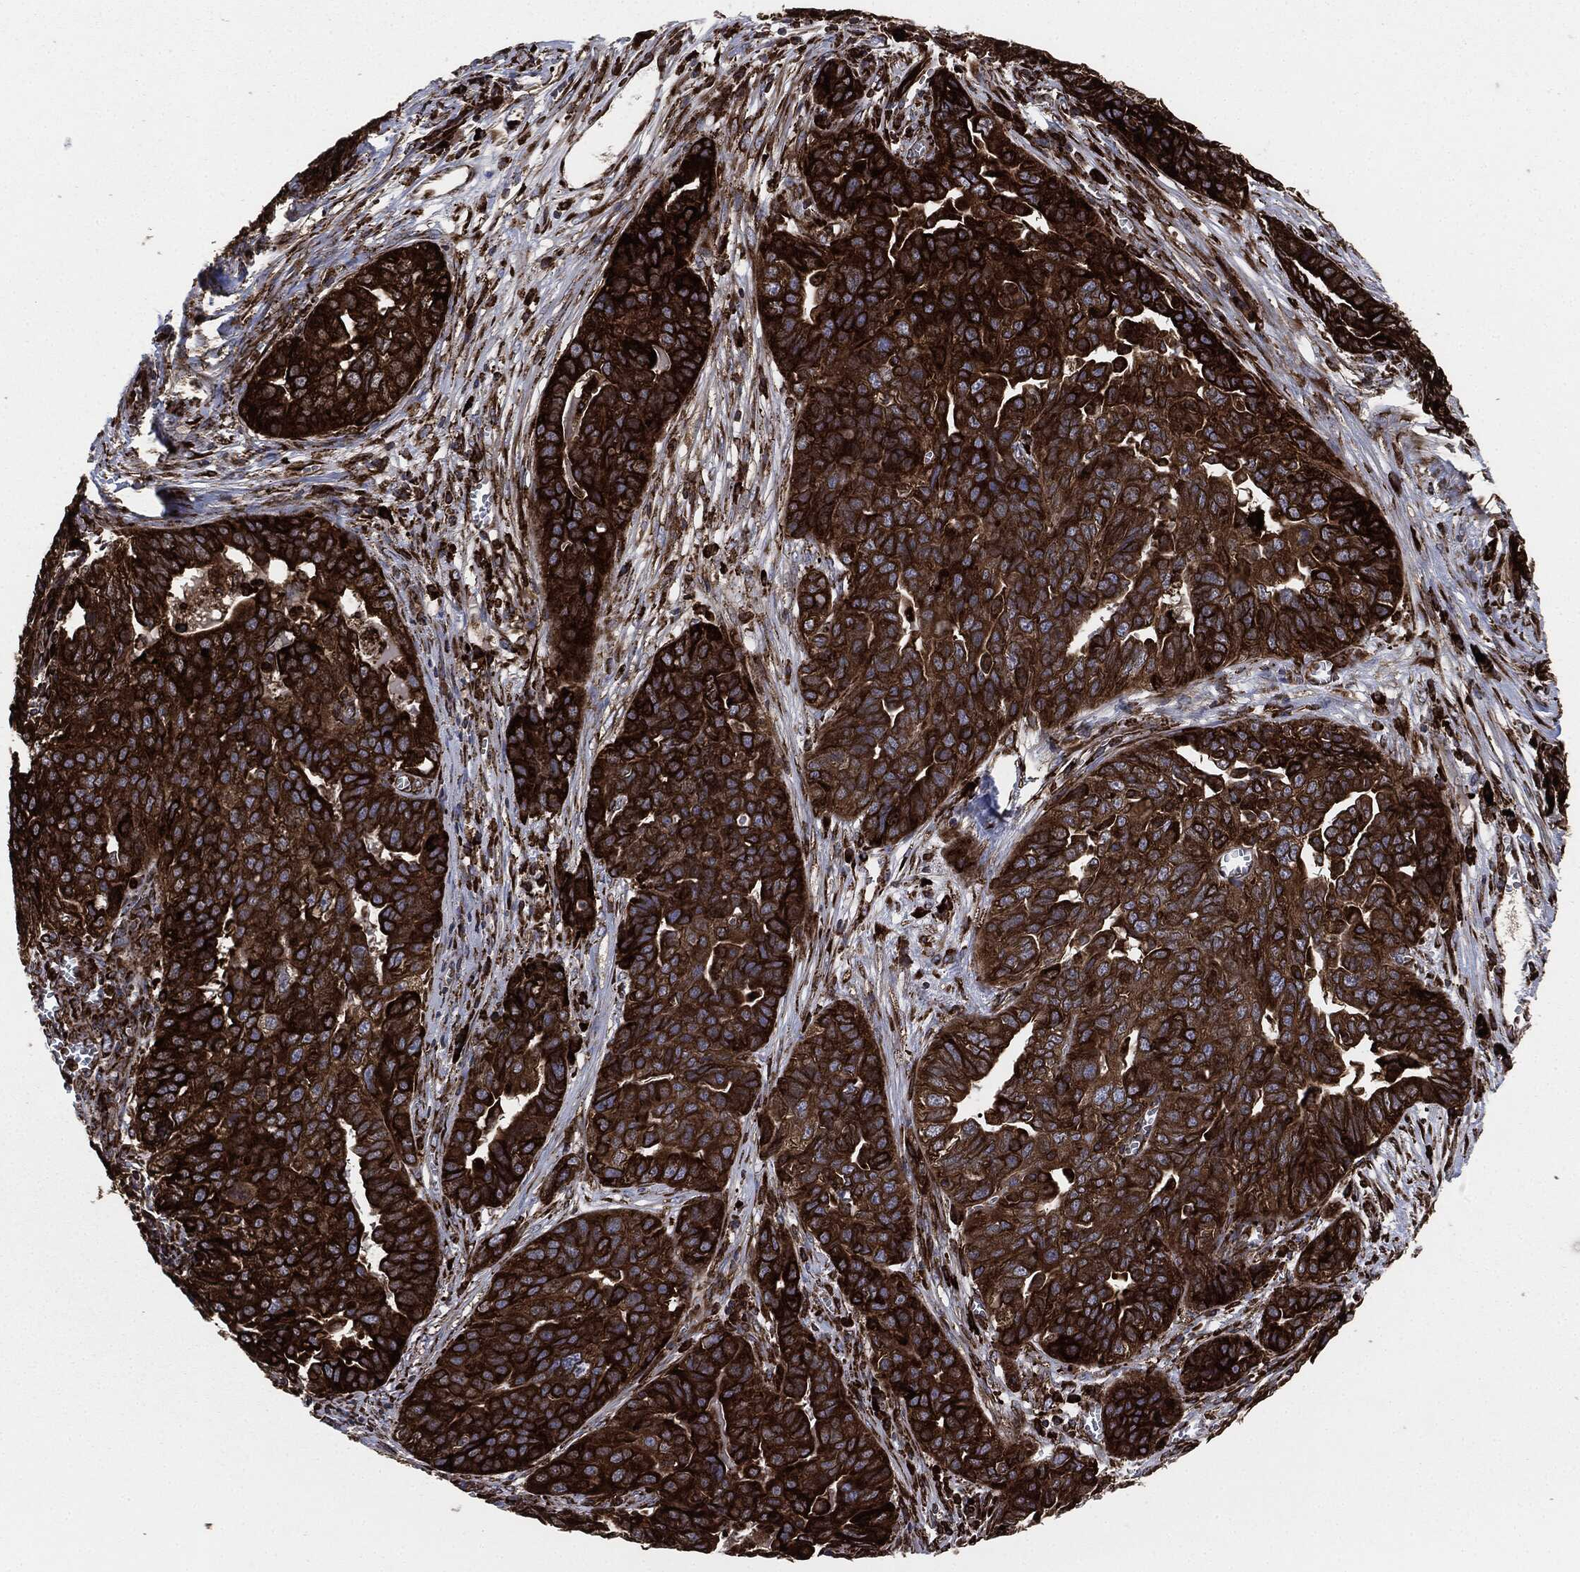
{"staining": {"intensity": "strong", "quantity": ">75%", "location": "cytoplasmic/membranous"}, "tissue": "ovarian cancer", "cell_type": "Tumor cells", "image_type": "cancer", "snomed": [{"axis": "morphology", "description": "Carcinoma, endometroid"}, {"axis": "topography", "description": "Soft tissue"}, {"axis": "topography", "description": "Ovary"}], "caption": "Ovarian endometroid carcinoma tissue reveals strong cytoplasmic/membranous positivity in about >75% of tumor cells, visualized by immunohistochemistry. The staining was performed using DAB (3,3'-diaminobenzidine) to visualize the protein expression in brown, while the nuclei were stained in blue with hematoxylin (Magnification: 20x).", "gene": "CALR", "patient": {"sex": "female", "age": 52}}